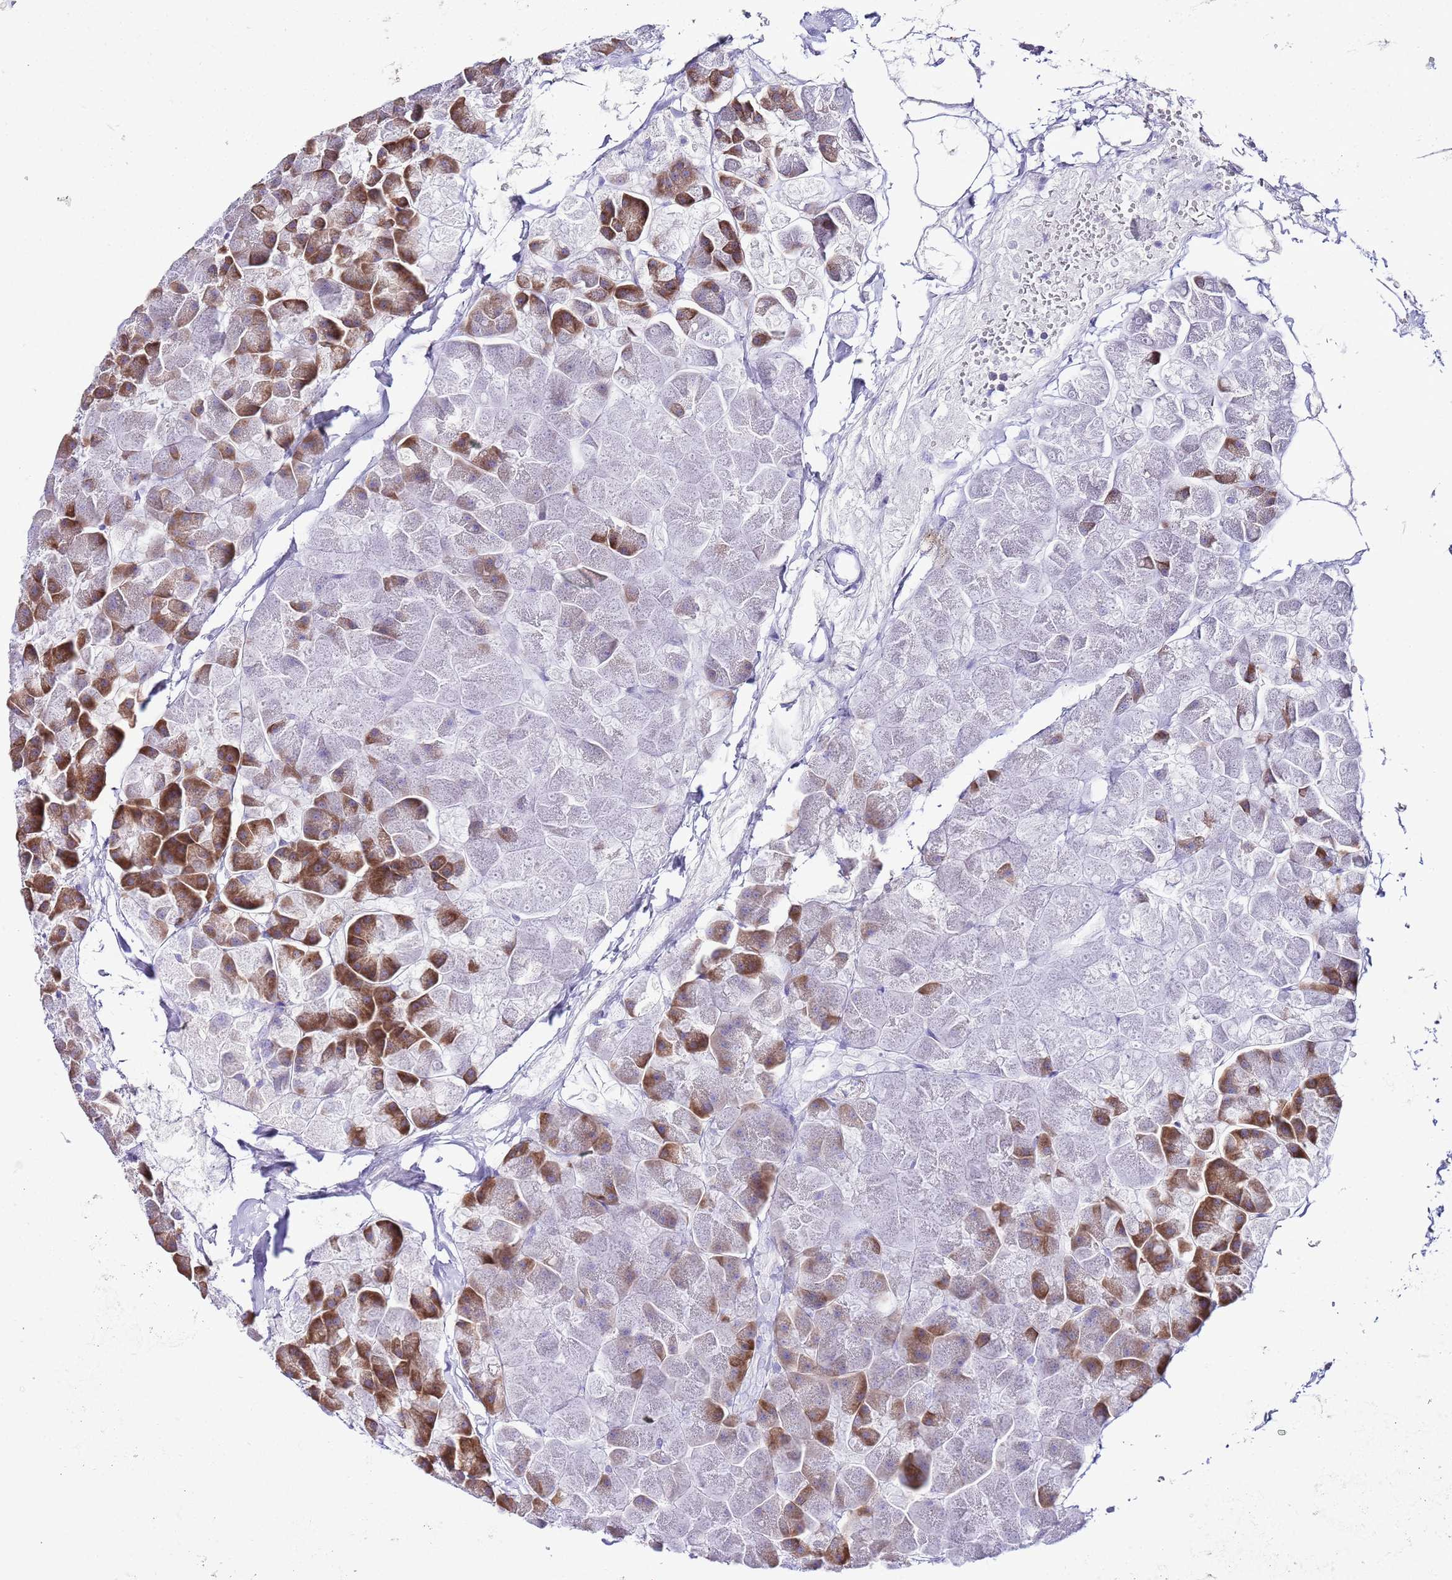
{"staining": {"intensity": "strong", "quantity": "25%-75%", "location": "cytoplasmic/membranous"}, "tissue": "pancreas", "cell_type": "Exocrine glandular cells", "image_type": "normal", "snomed": [{"axis": "morphology", "description": "Normal tissue, NOS"}, {"axis": "topography", "description": "Pancreas"}], "caption": "Immunohistochemical staining of normal pancreas shows 25%-75% levels of strong cytoplasmic/membranous protein staining in about 25%-75% of exocrine glandular cells. (DAB IHC with brightfield microscopy, high magnification).", "gene": "RPS10", "patient": {"sex": "male", "age": 35}}